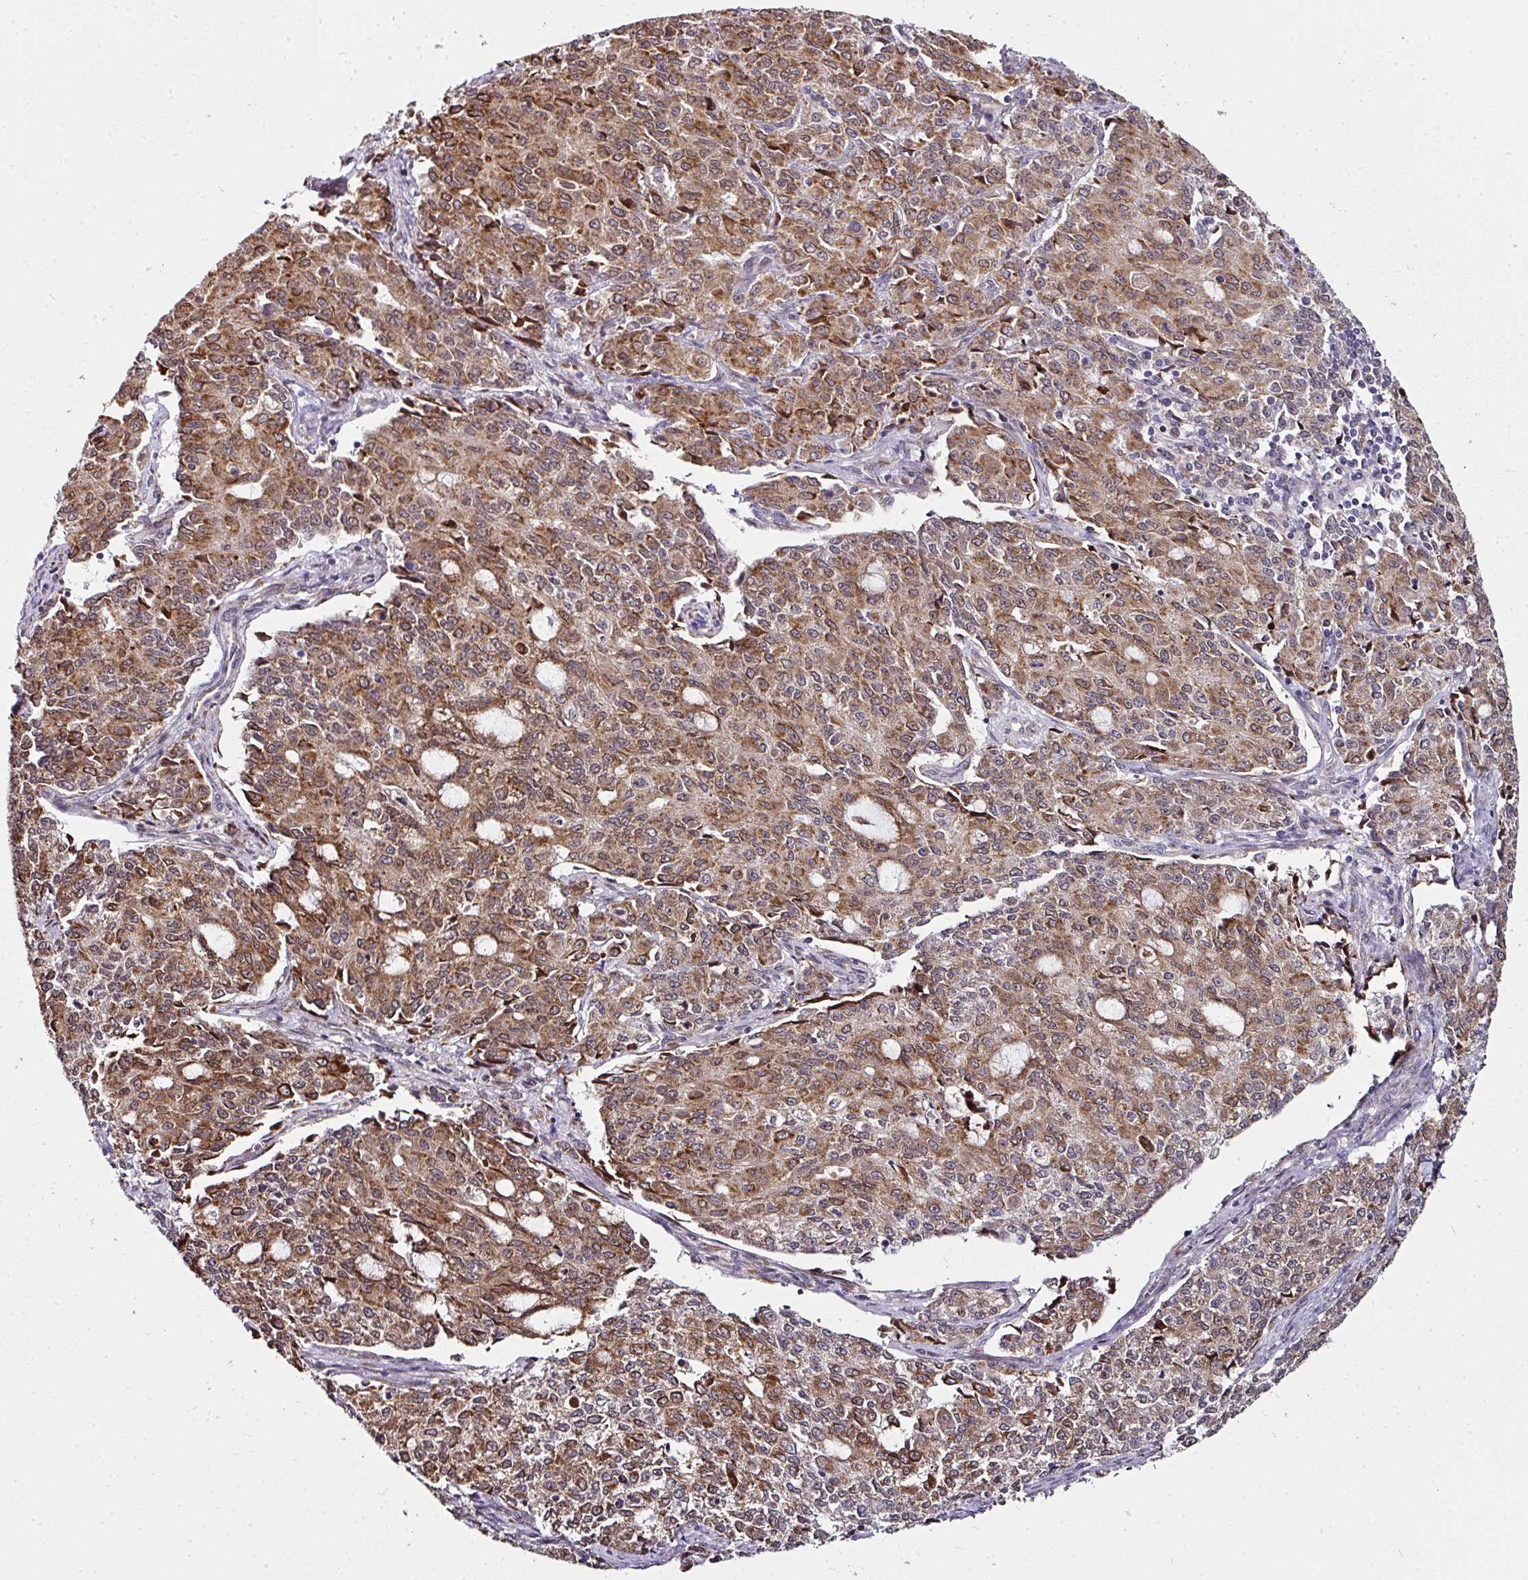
{"staining": {"intensity": "moderate", "quantity": ">75%", "location": "cytoplasmic/membranous,nuclear"}, "tissue": "endometrial cancer", "cell_type": "Tumor cells", "image_type": "cancer", "snomed": [{"axis": "morphology", "description": "Adenocarcinoma, NOS"}, {"axis": "topography", "description": "Endometrium"}], "caption": "High-magnification brightfield microscopy of endometrial cancer stained with DAB (brown) and counterstained with hematoxylin (blue). tumor cells exhibit moderate cytoplasmic/membranous and nuclear staining is seen in about>75% of cells.", "gene": "APOLD1", "patient": {"sex": "female", "age": 50}}